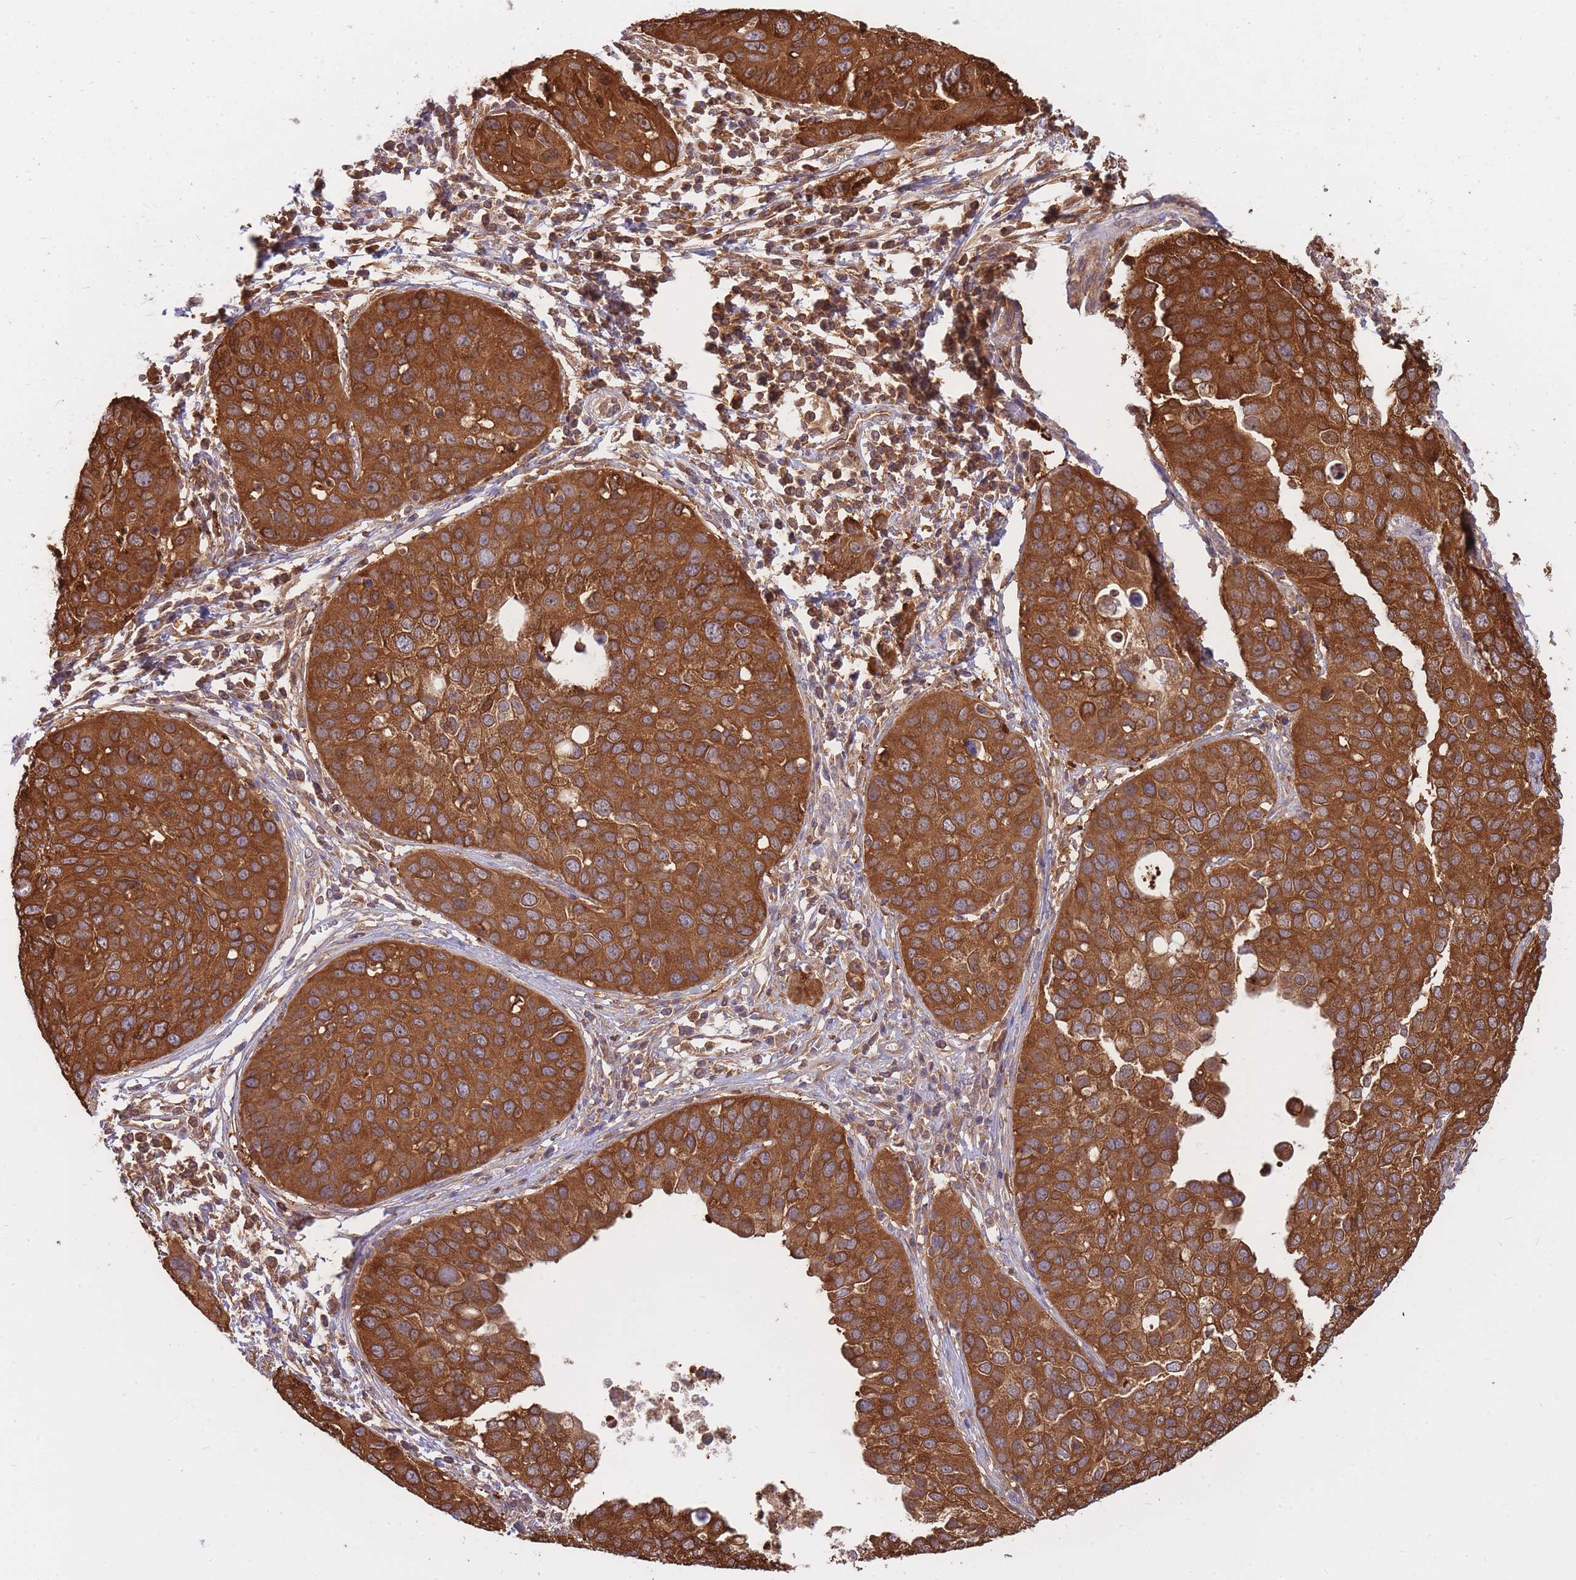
{"staining": {"intensity": "strong", "quantity": ">75%", "location": "cytoplasmic/membranous"}, "tissue": "cervical cancer", "cell_type": "Tumor cells", "image_type": "cancer", "snomed": [{"axis": "morphology", "description": "Squamous cell carcinoma, NOS"}, {"axis": "topography", "description": "Cervix"}], "caption": "Brown immunohistochemical staining in cervical cancer (squamous cell carcinoma) demonstrates strong cytoplasmic/membranous expression in about >75% of tumor cells. The protein of interest is stained brown, and the nuclei are stained in blue (DAB (3,3'-diaminobenzidine) IHC with brightfield microscopy, high magnification).", "gene": "SLC4A9", "patient": {"sex": "female", "age": 36}}